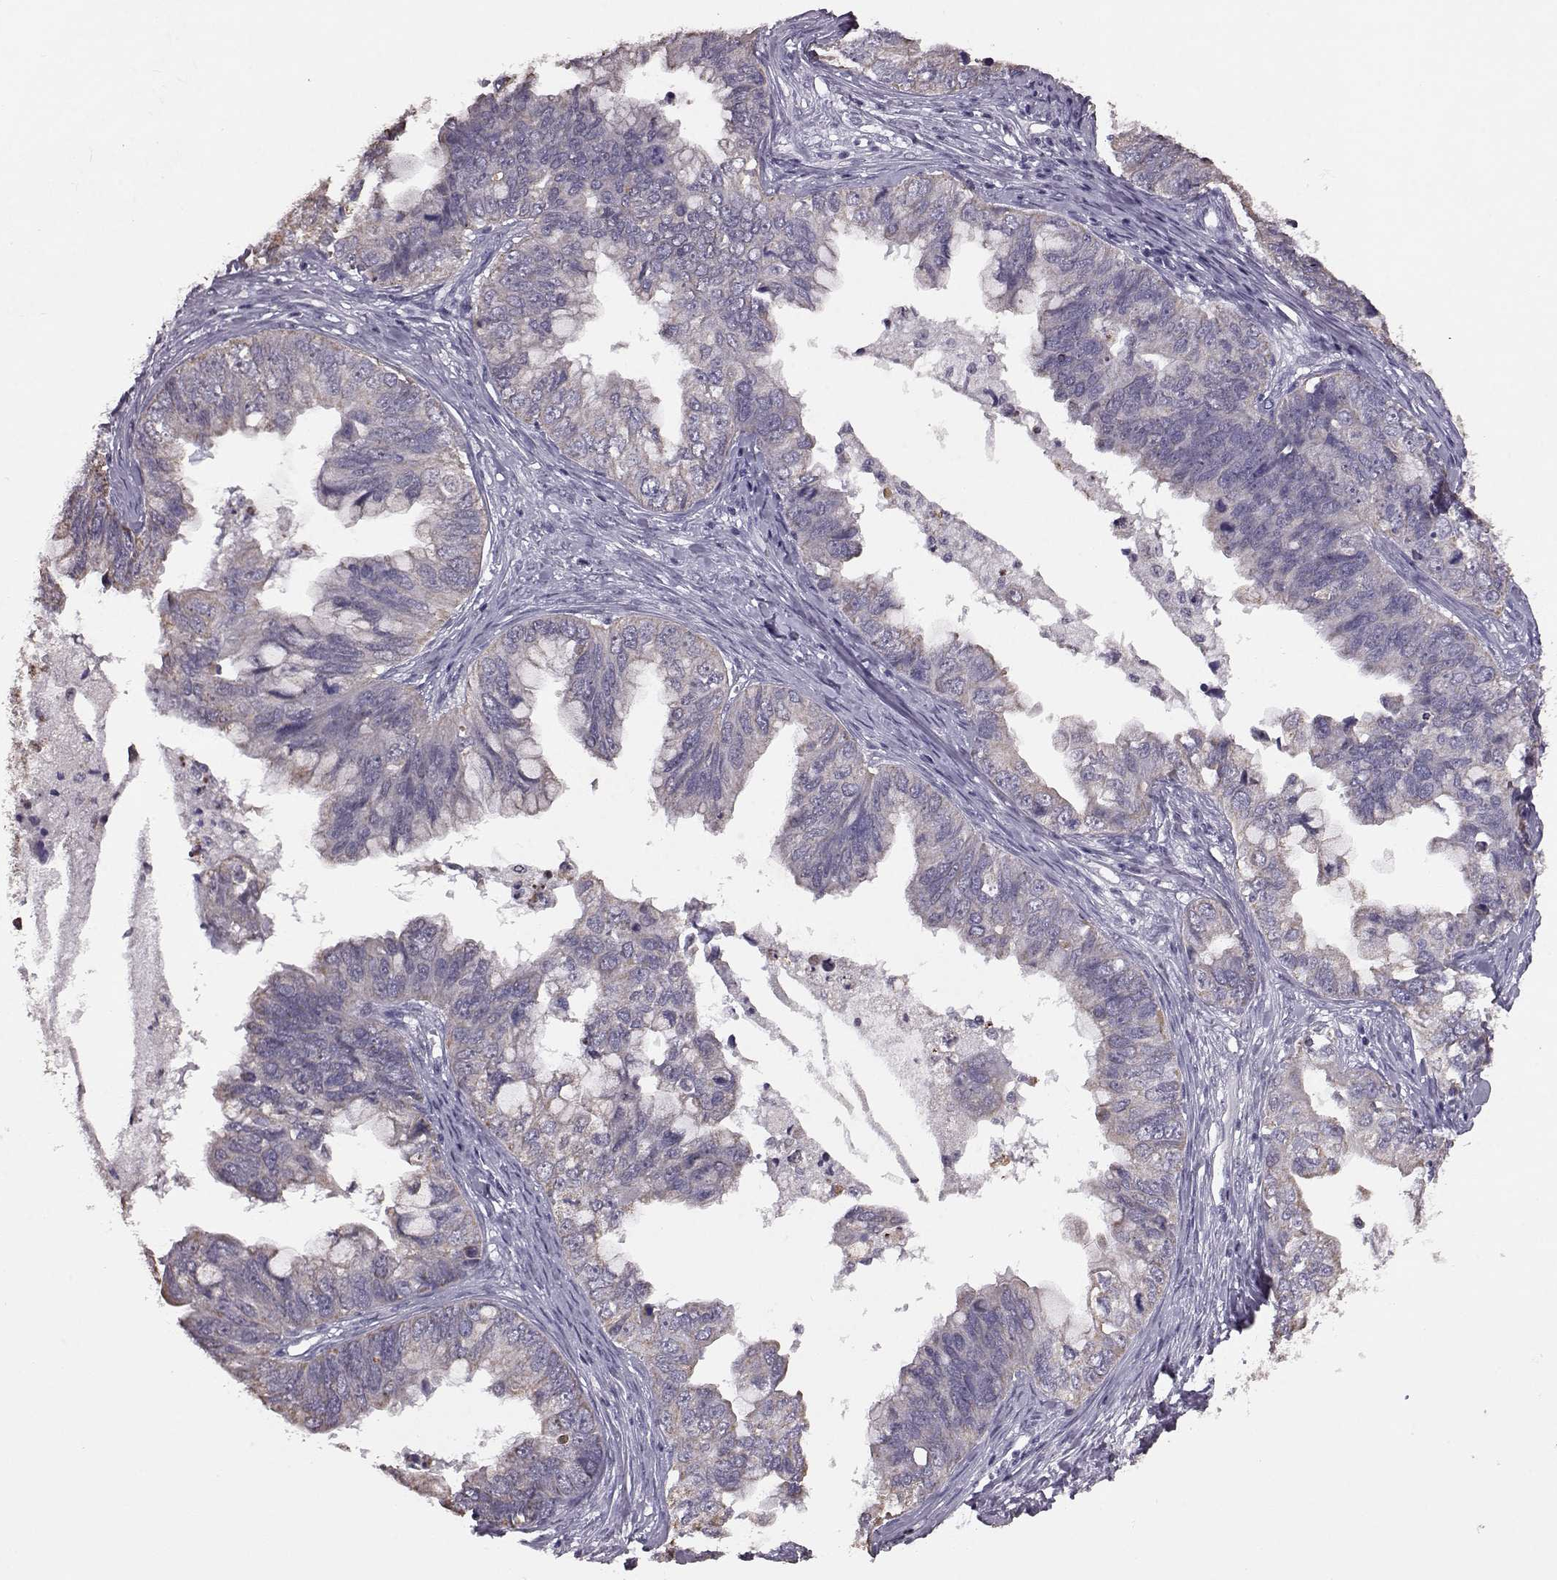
{"staining": {"intensity": "negative", "quantity": "none", "location": "none"}, "tissue": "ovarian cancer", "cell_type": "Tumor cells", "image_type": "cancer", "snomed": [{"axis": "morphology", "description": "Cystadenocarcinoma, mucinous, NOS"}, {"axis": "topography", "description": "Ovary"}], "caption": "An IHC micrograph of ovarian cancer is shown. There is no staining in tumor cells of ovarian cancer. (Stains: DAB immunohistochemistry with hematoxylin counter stain, Microscopy: brightfield microscopy at high magnification).", "gene": "ALDH3A1", "patient": {"sex": "female", "age": 76}}